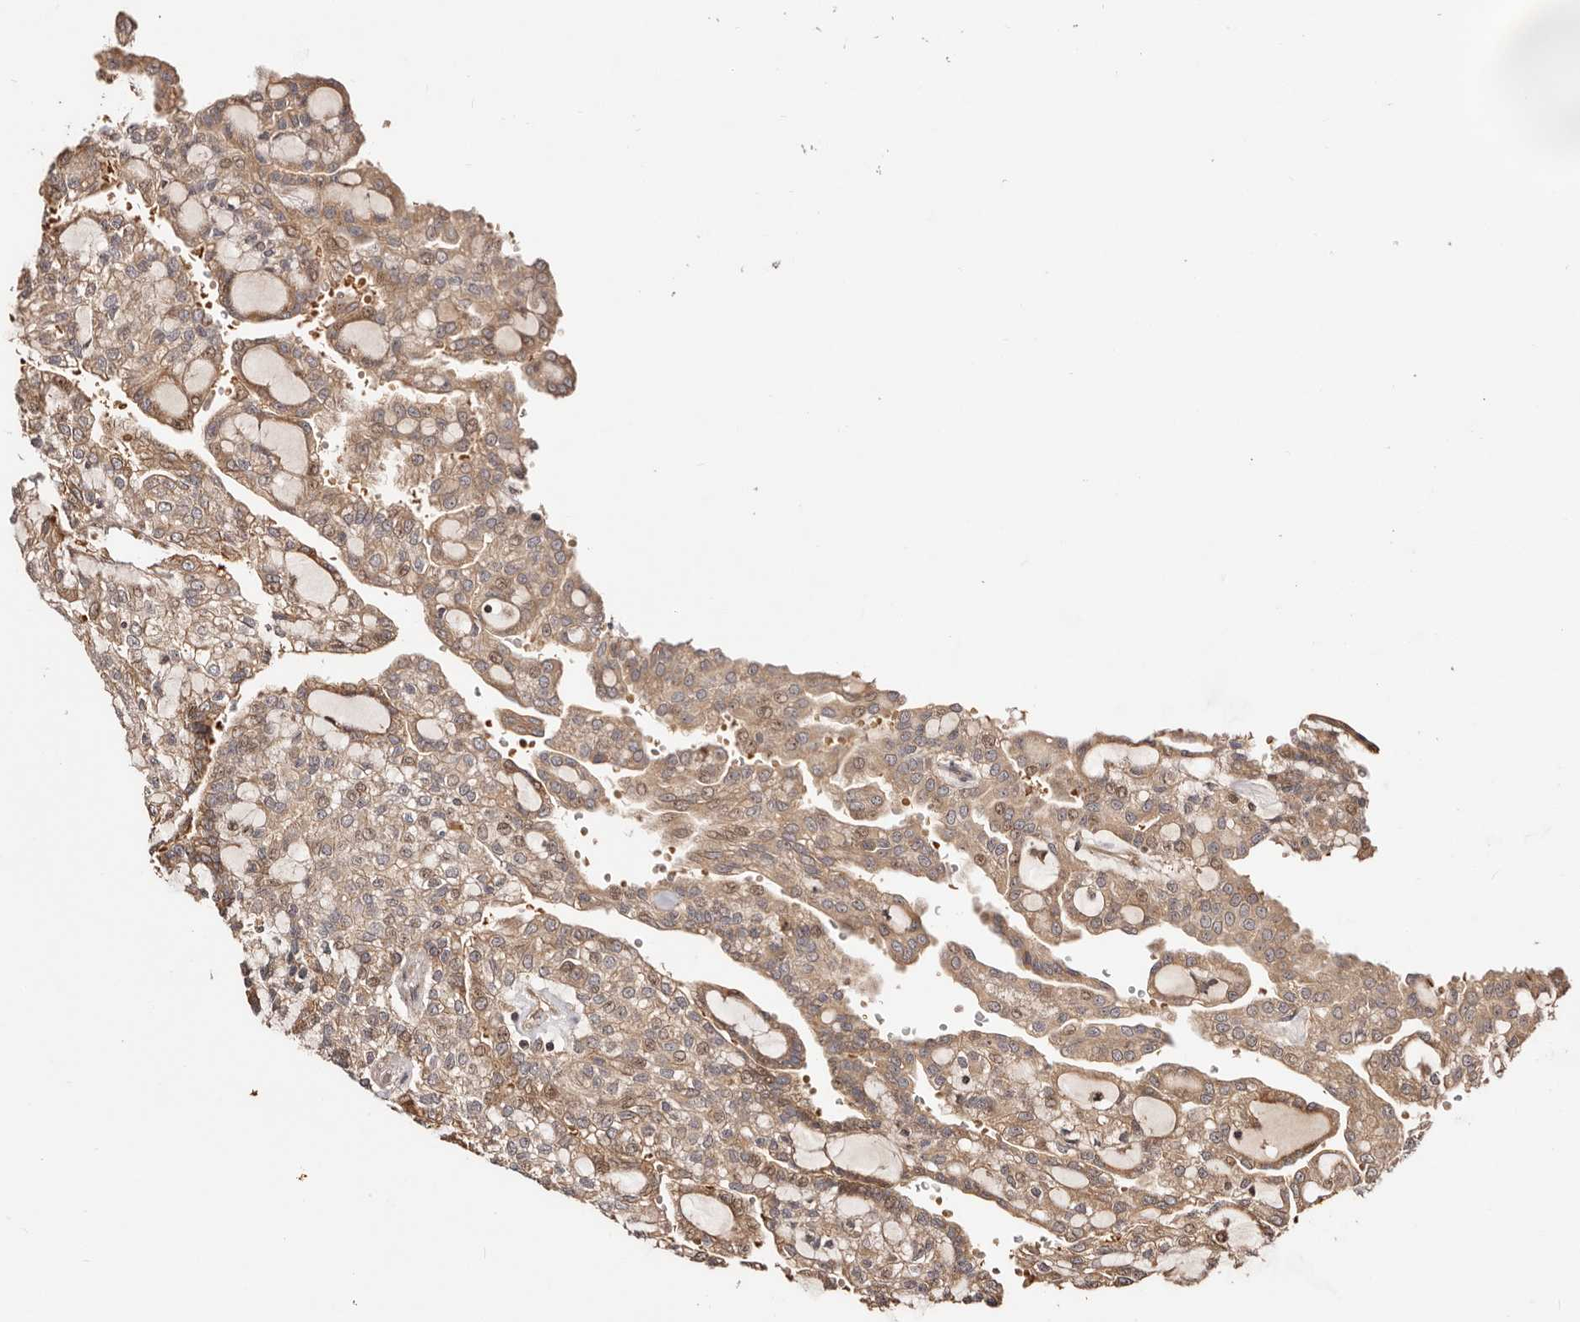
{"staining": {"intensity": "moderate", "quantity": ">75%", "location": "cytoplasmic/membranous,nuclear"}, "tissue": "renal cancer", "cell_type": "Tumor cells", "image_type": "cancer", "snomed": [{"axis": "morphology", "description": "Adenocarcinoma, NOS"}, {"axis": "topography", "description": "Kidney"}], "caption": "A high-resolution histopathology image shows IHC staining of renal cancer, which reveals moderate cytoplasmic/membranous and nuclear positivity in about >75% of tumor cells.", "gene": "PTPN22", "patient": {"sex": "male", "age": 63}}